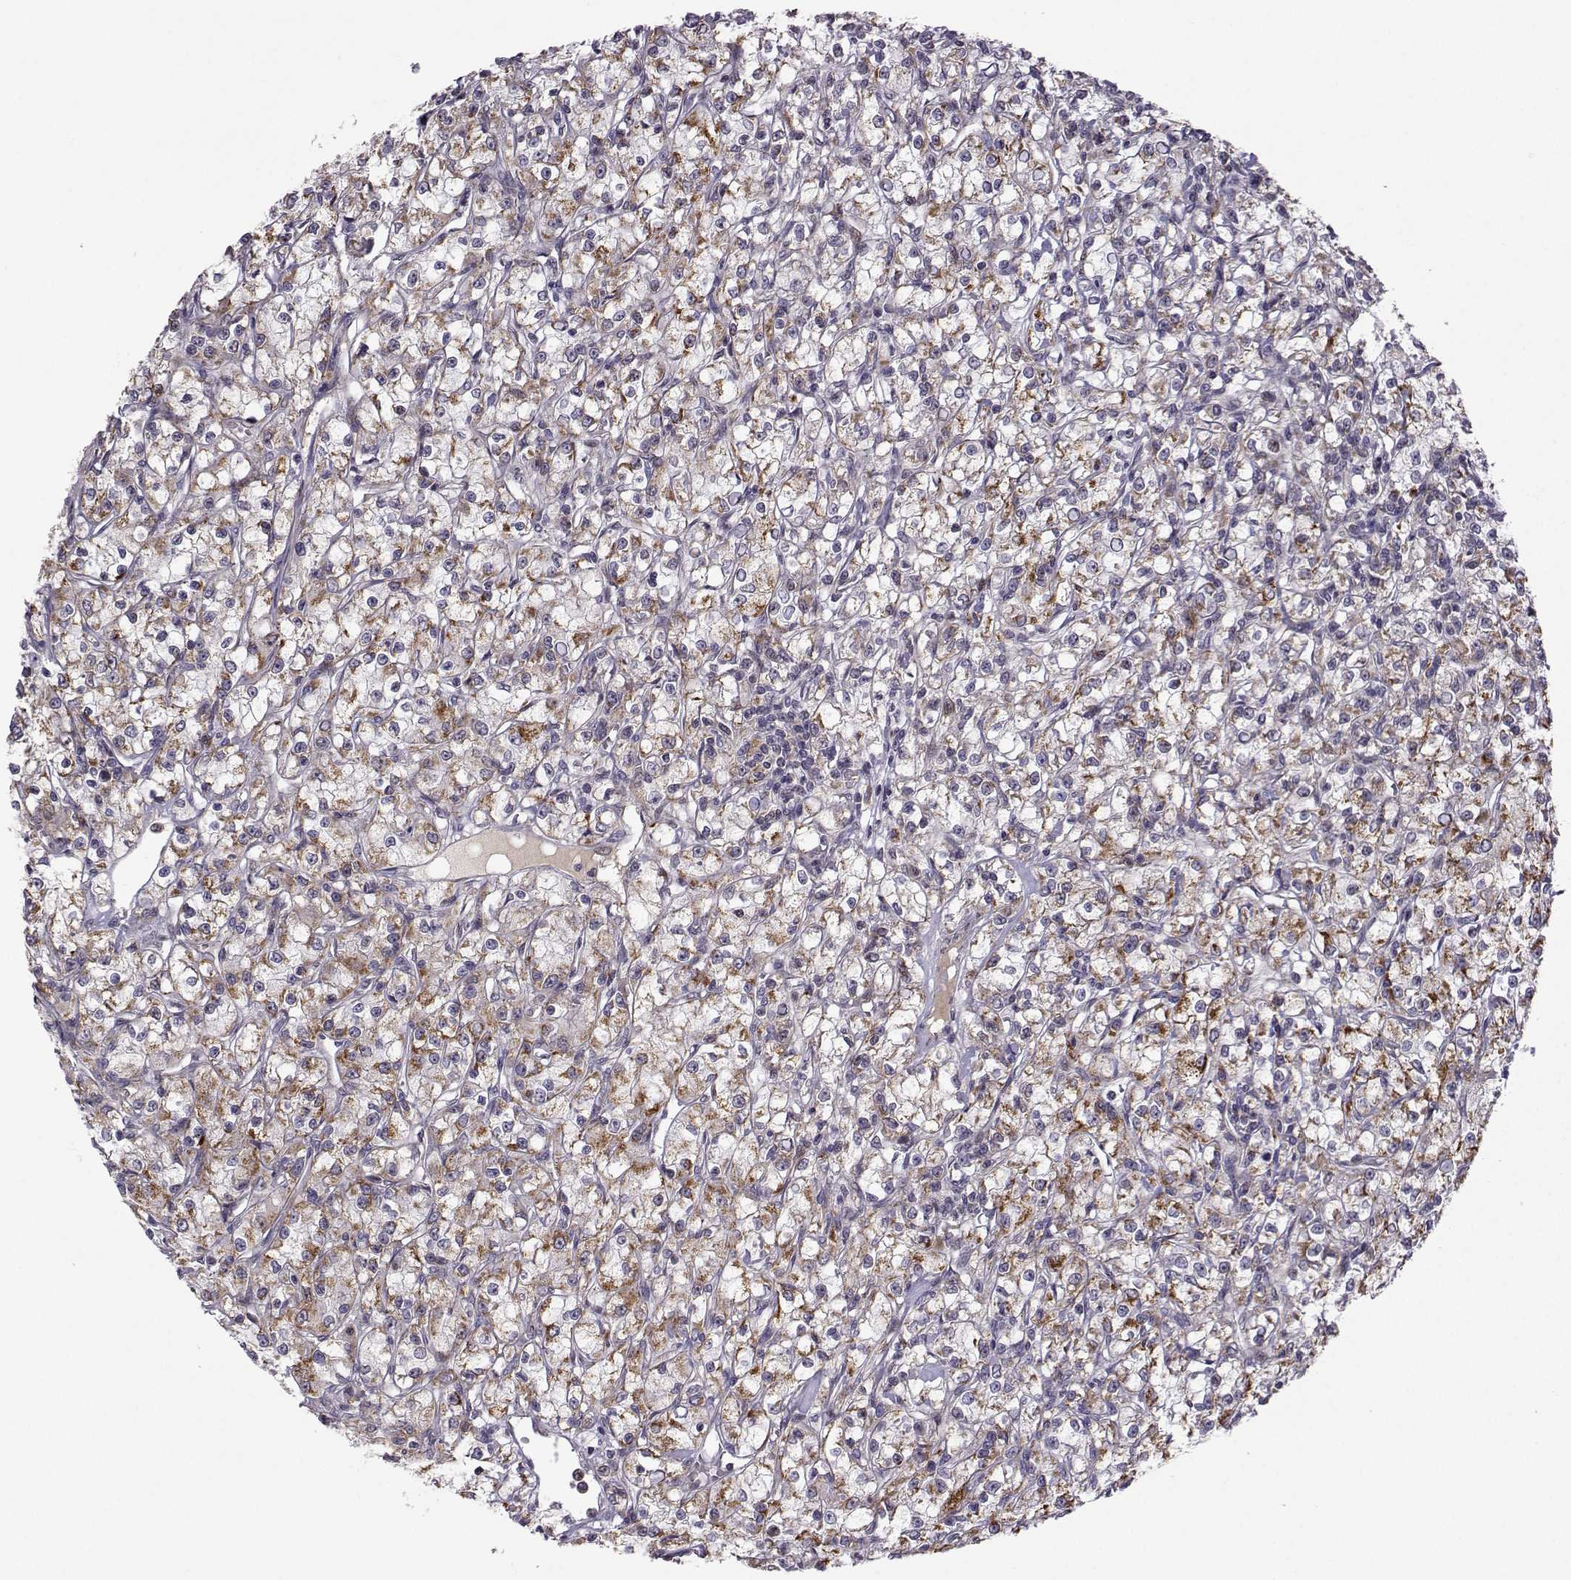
{"staining": {"intensity": "strong", "quantity": "<25%", "location": "cytoplasmic/membranous"}, "tissue": "renal cancer", "cell_type": "Tumor cells", "image_type": "cancer", "snomed": [{"axis": "morphology", "description": "Adenocarcinoma, NOS"}, {"axis": "topography", "description": "Kidney"}], "caption": "Renal adenocarcinoma tissue displays strong cytoplasmic/membranous positivity in approximately <25% of tumor cells (IHC, brightfield microscopy, high magnification).", "gene": "NECAB3", "patient": {"sex": "female", "age": 59}}